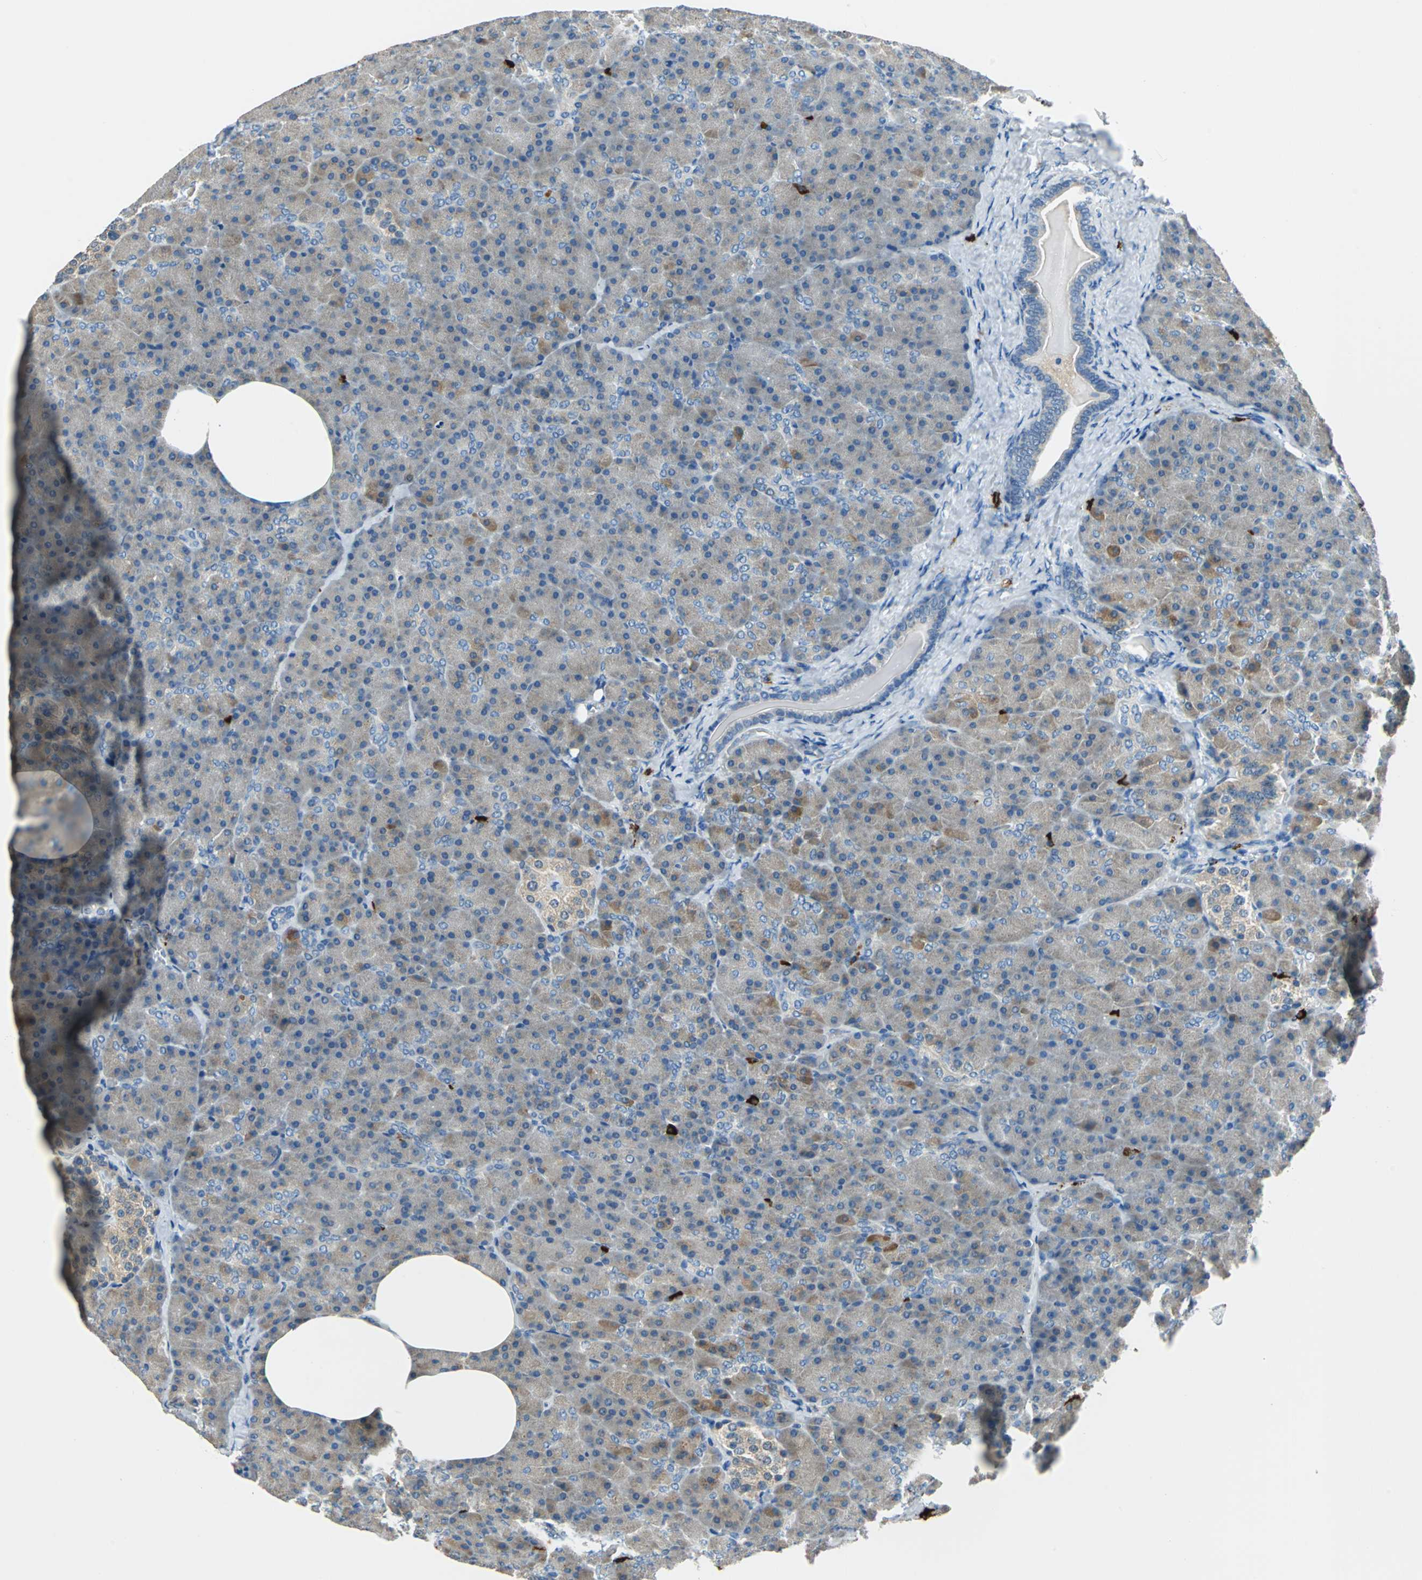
{"staining": {"intensity": "weak", "quantity": ">75%", "location": "cytoplasmic/membranous"}, "tissue": "pancreas", "cell_type": "Exocrine glandular cells", "image_type": "normal", "snomed": [{"axis": "morphology", "description": "Normal tissue, NOS"}, {"axis": "topography", "description": "Pancreas"}], "caption": "This micrograph reveals immunohistochemistry staining of normal pancreas, with low weak cytoplasmic/membranous staining in approximately >75% of exocrine glandular cells.", "gene": "CPA3", "patient": {"sex": "female", "age": 35}}